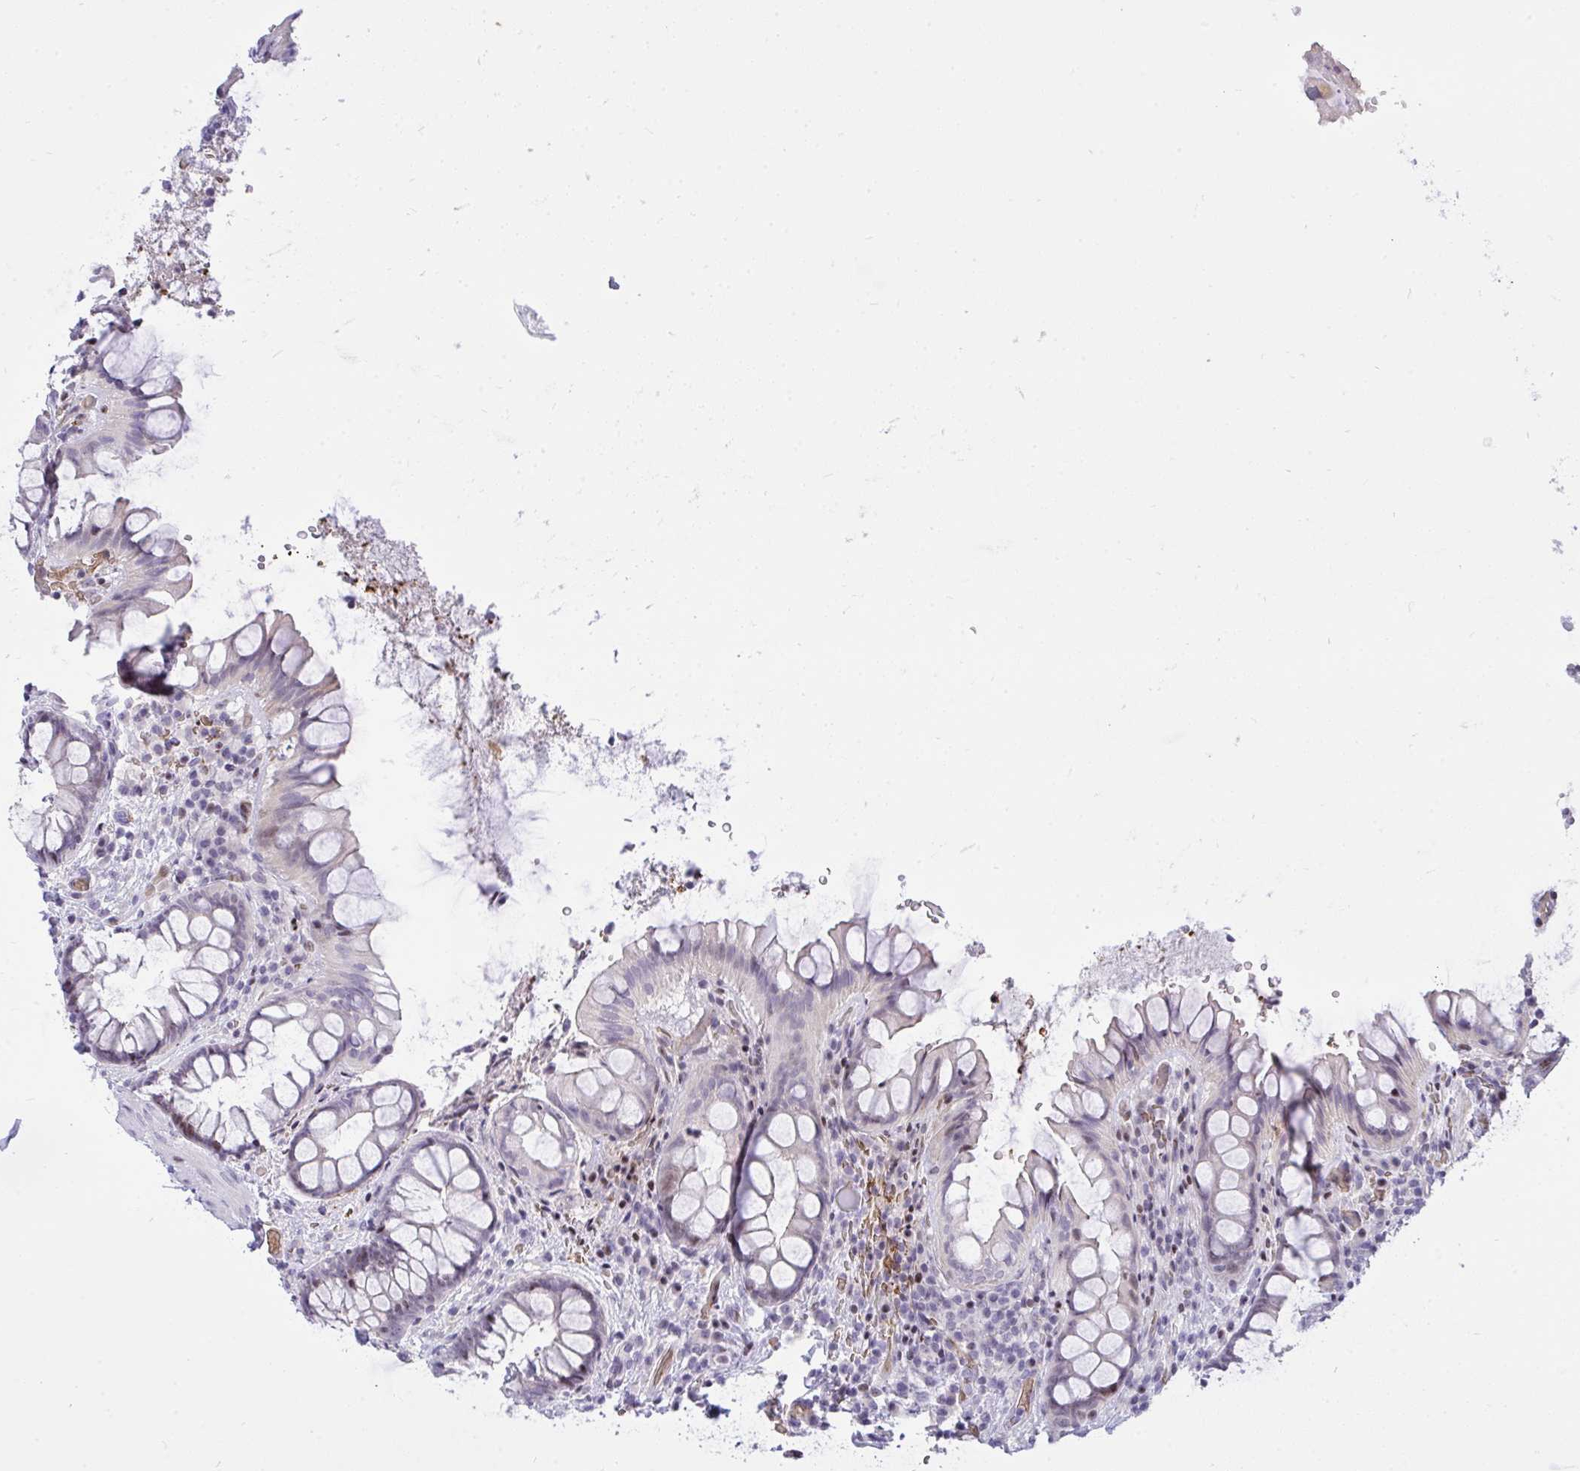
{"staining": {"intensity": "weak", "quantity": "25%-75%", "location": "nuclear"}, "tissue": "rectum", "cell_type": "Glandular cells", "image_type": "normal", "snomed": [{"axis": "morphology", "description": "Normal tissue, NOS"}, {"axis": "topography", "description": "Rectum"}, {"axis": "topography", "description": "Peripheral nerve tissue"}], "caption": "Rectum stained with immunohistochemistry (IHC) reveals weak nuclear positivity in about 25%-75% of glandular cells. Using DAB (brown) and hematoxylin (blue) stains, captured at high magnification using brightfield microscopy.", "gene": "PLPPR3", "patient": {"sex": "female", "age": 69}}